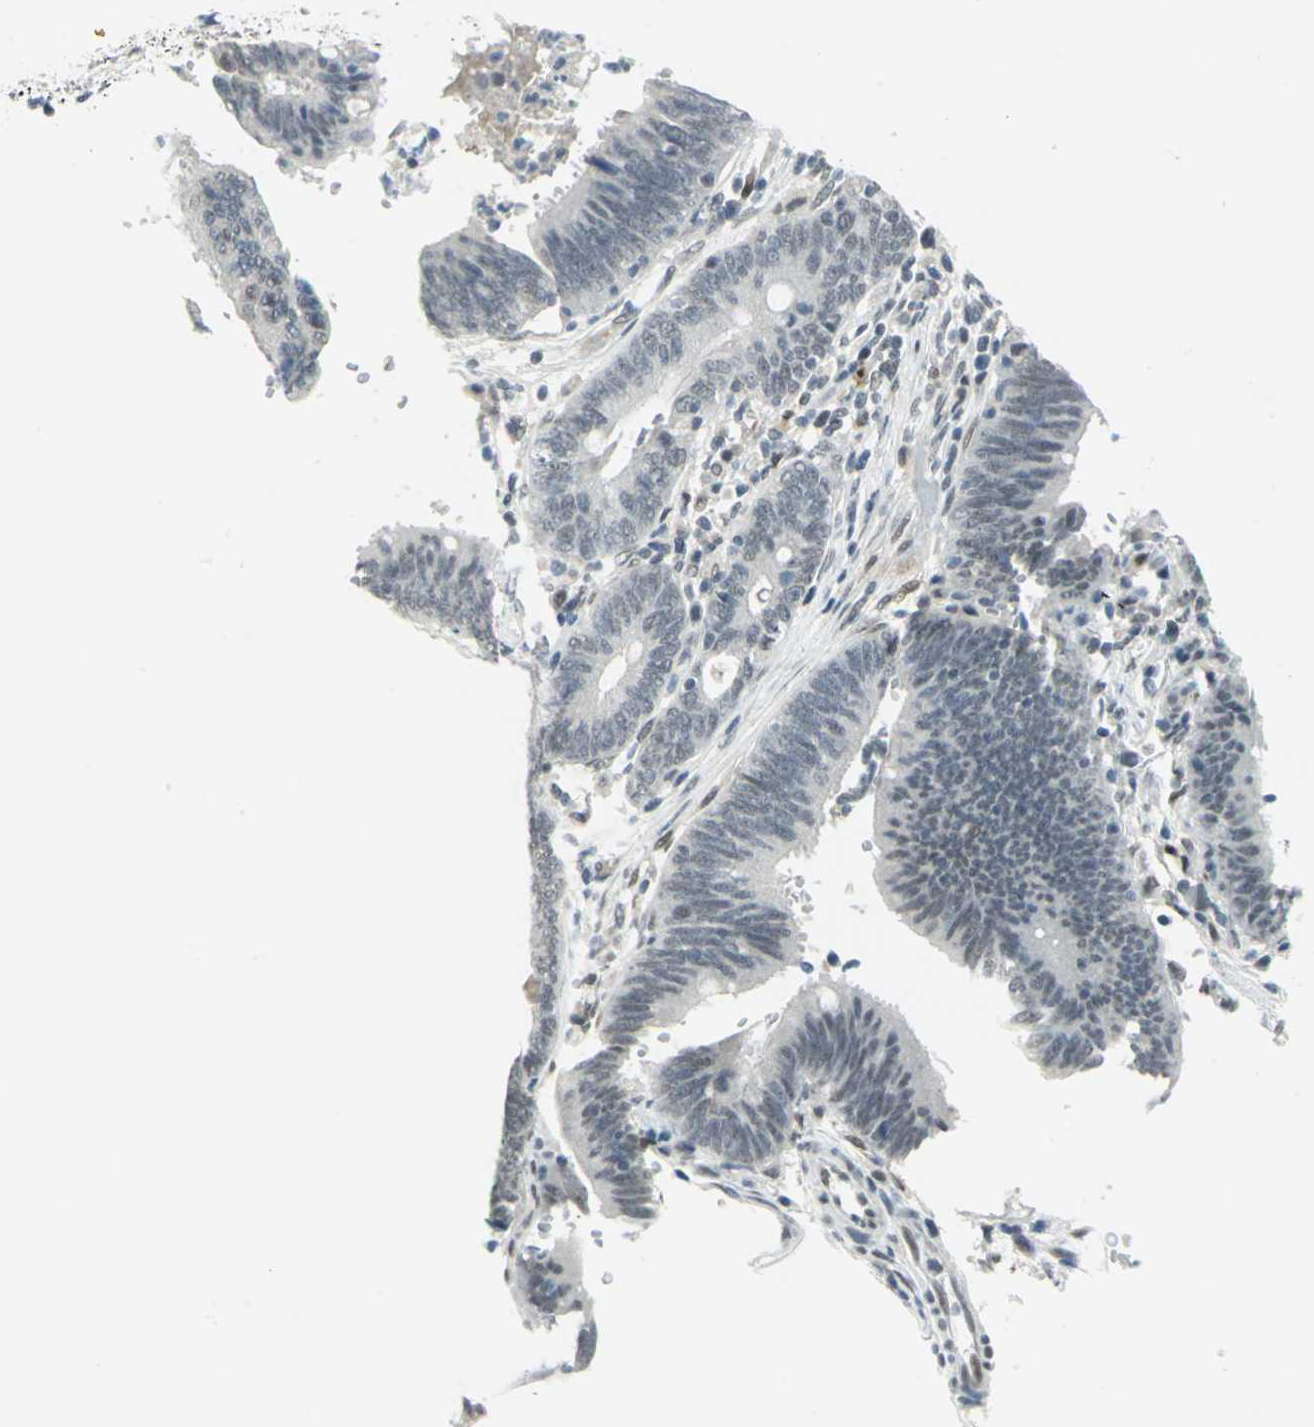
{"staining": {"intensity": "weak", "quantity": "<25%", "location": "nuclear"}, "tissue": "colorectal cancer", "cell_type": "Tumor cells", "image_type": "cancer", "snomed": [{"axis": "morphology", "description": "Adenocarcinoma, NOS"}, {"axis": "topography", "description": "Rectum"}], "caption": "Colorectal cancer (adenocarcinoma) was stained to show a protein in brown. There is no significant staining in tumor cells.", "gene": "MTMR10", "patient": {"sex": "female", "age": 66}}